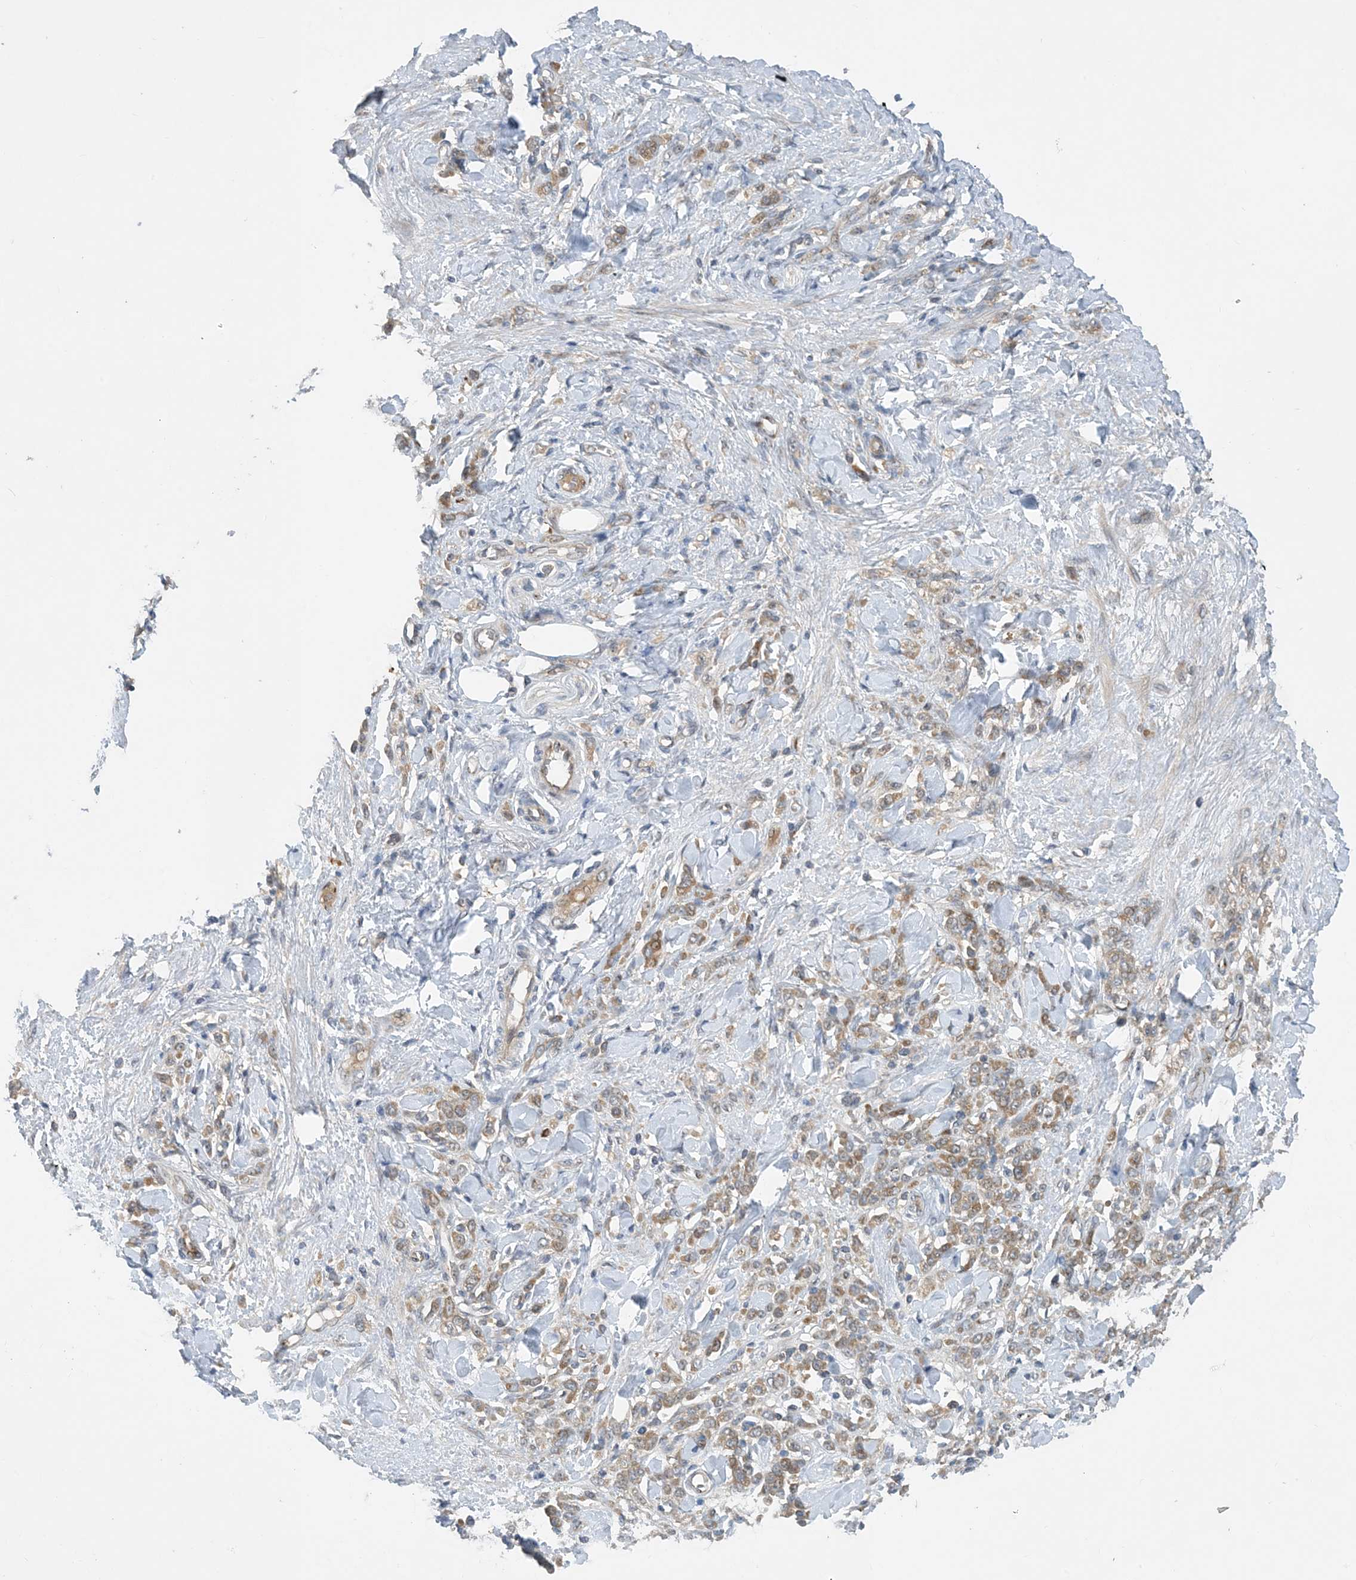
{"staining": {"intensity": "weak", "quantity": ">75%", "location": "cytoplasmic/membranous"}, "tissue": "stomach cancer", "cell_type": "Tumor cells", "image_type": "cancer", "snomed": [{"axis": "morphology", "description": "Normal tissue, NOS"}, {"axis": "morphology", "description": "Adenocarcinoma, NOS"}, {"axis": "topography", "description": "Stomach"}], "caption": "Immunohistochemical staining of human stomach adenocarcinoma demonstrates low levels of weak cytoplasmic/membranous staining in about >75% of tumor cells. The staining was performed using DAB to visualize the protein expression in brown, while the nuclei were stained in blue with hematoxylin (Magnification: 20x).", "gene": "TINAG", "patient": {"sex": "male", "age": 82}}